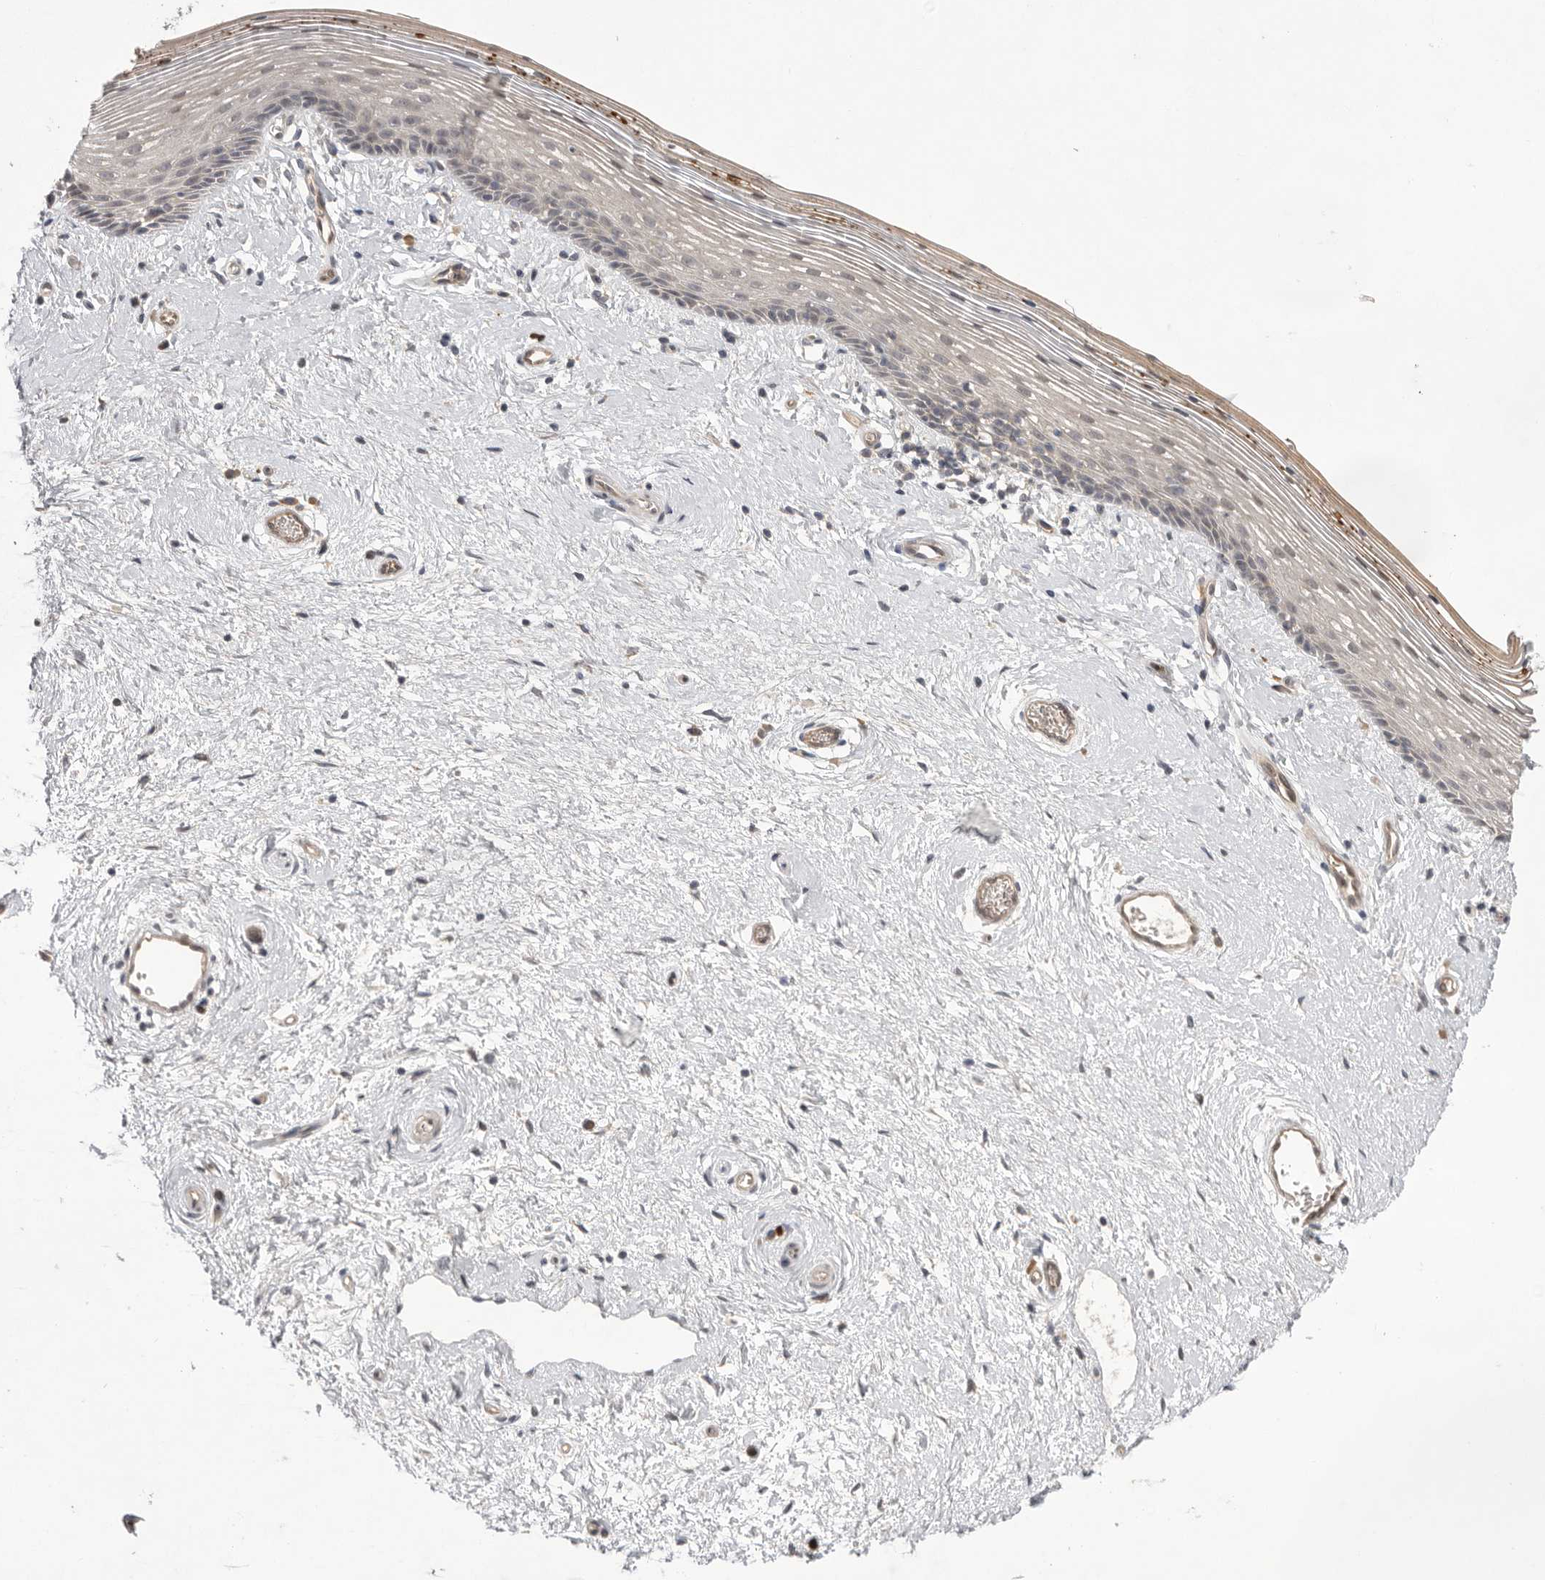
{"staining": {"intensity": "weak", "quantity": "25%-75%", "location": "cytoplasmic/membranous"}, "tissue": "vagina", "cell_type": "Squamous epithelial cells", "image_type": "normal", "snomed": [{"axis": "morphology", "description": "Normal tissue, NOS"}, {"axis": "topography", "description": "Vagina"}], "caption": "A low amount of weak cytoplasmic/membranous positivity is identified in about 25%-75% of squamous epithelial cells in normal vagina. The staining is performed using DAB brown chromogen to label protein expression. The nuclei are counter-stained blue using hematoxylin.", "gene": "NRCAM", "patient": {"sex": "female", "age": 46}}